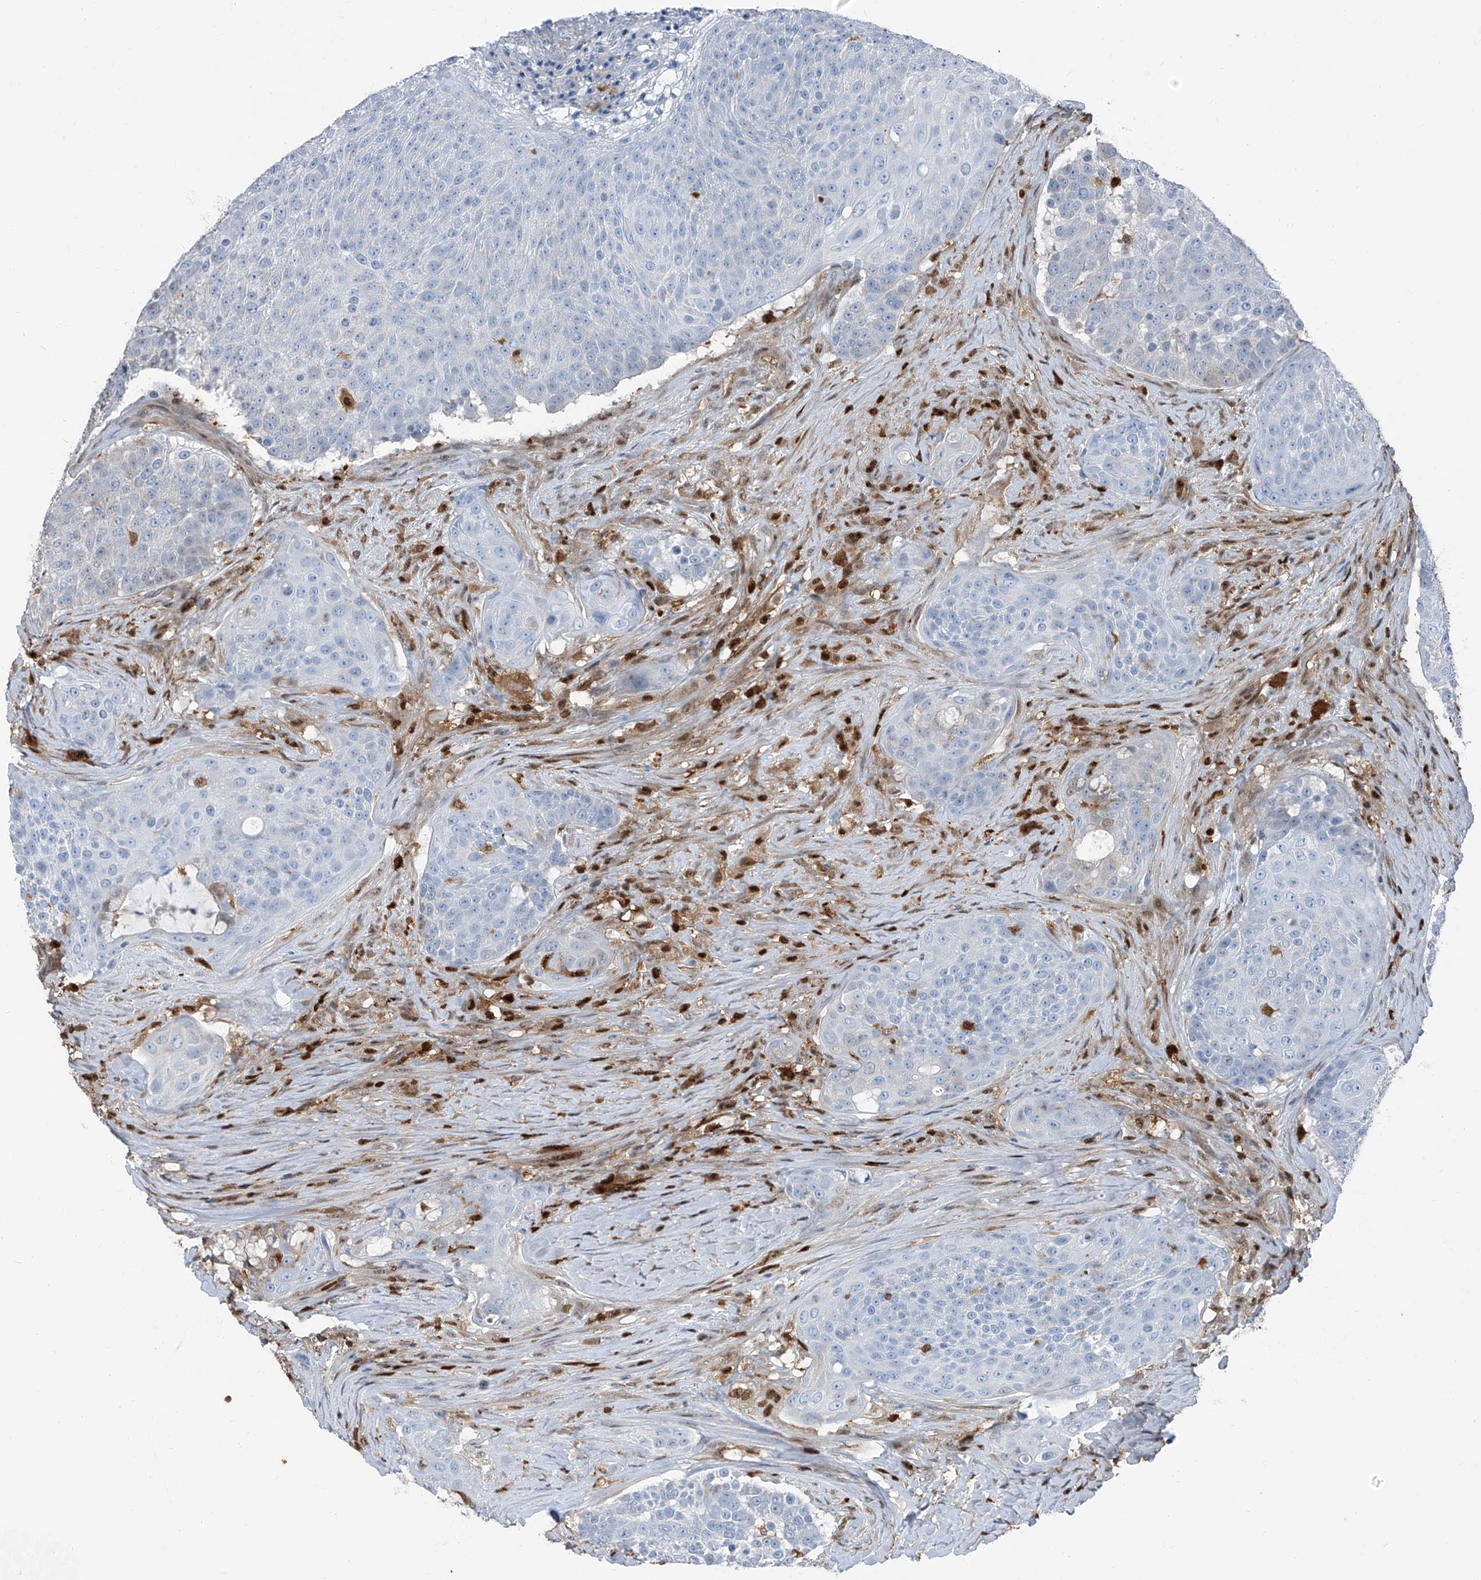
{"staining": {"intensity": "negative", "quantity": "none", "location": "none"}, "tissue": "urothelial cancer", "cell_type": "Tumor cells", "image_type": "cancer", "snomed": [{"axis": "morphology", "description": "Urothelial carcinoma, High grade"}, {"axis": "topography", "description": "Urinary bladder"}], "caption": "Tumor cells are negative for protein expression in human urothelial carcinoma (high-grade). The staining is performed using DAB brown chromogen with nuclei counter-stained in using hematoxylin.", "gene": "PSMB10", "patient": {"sex": "female", "age": 63}}